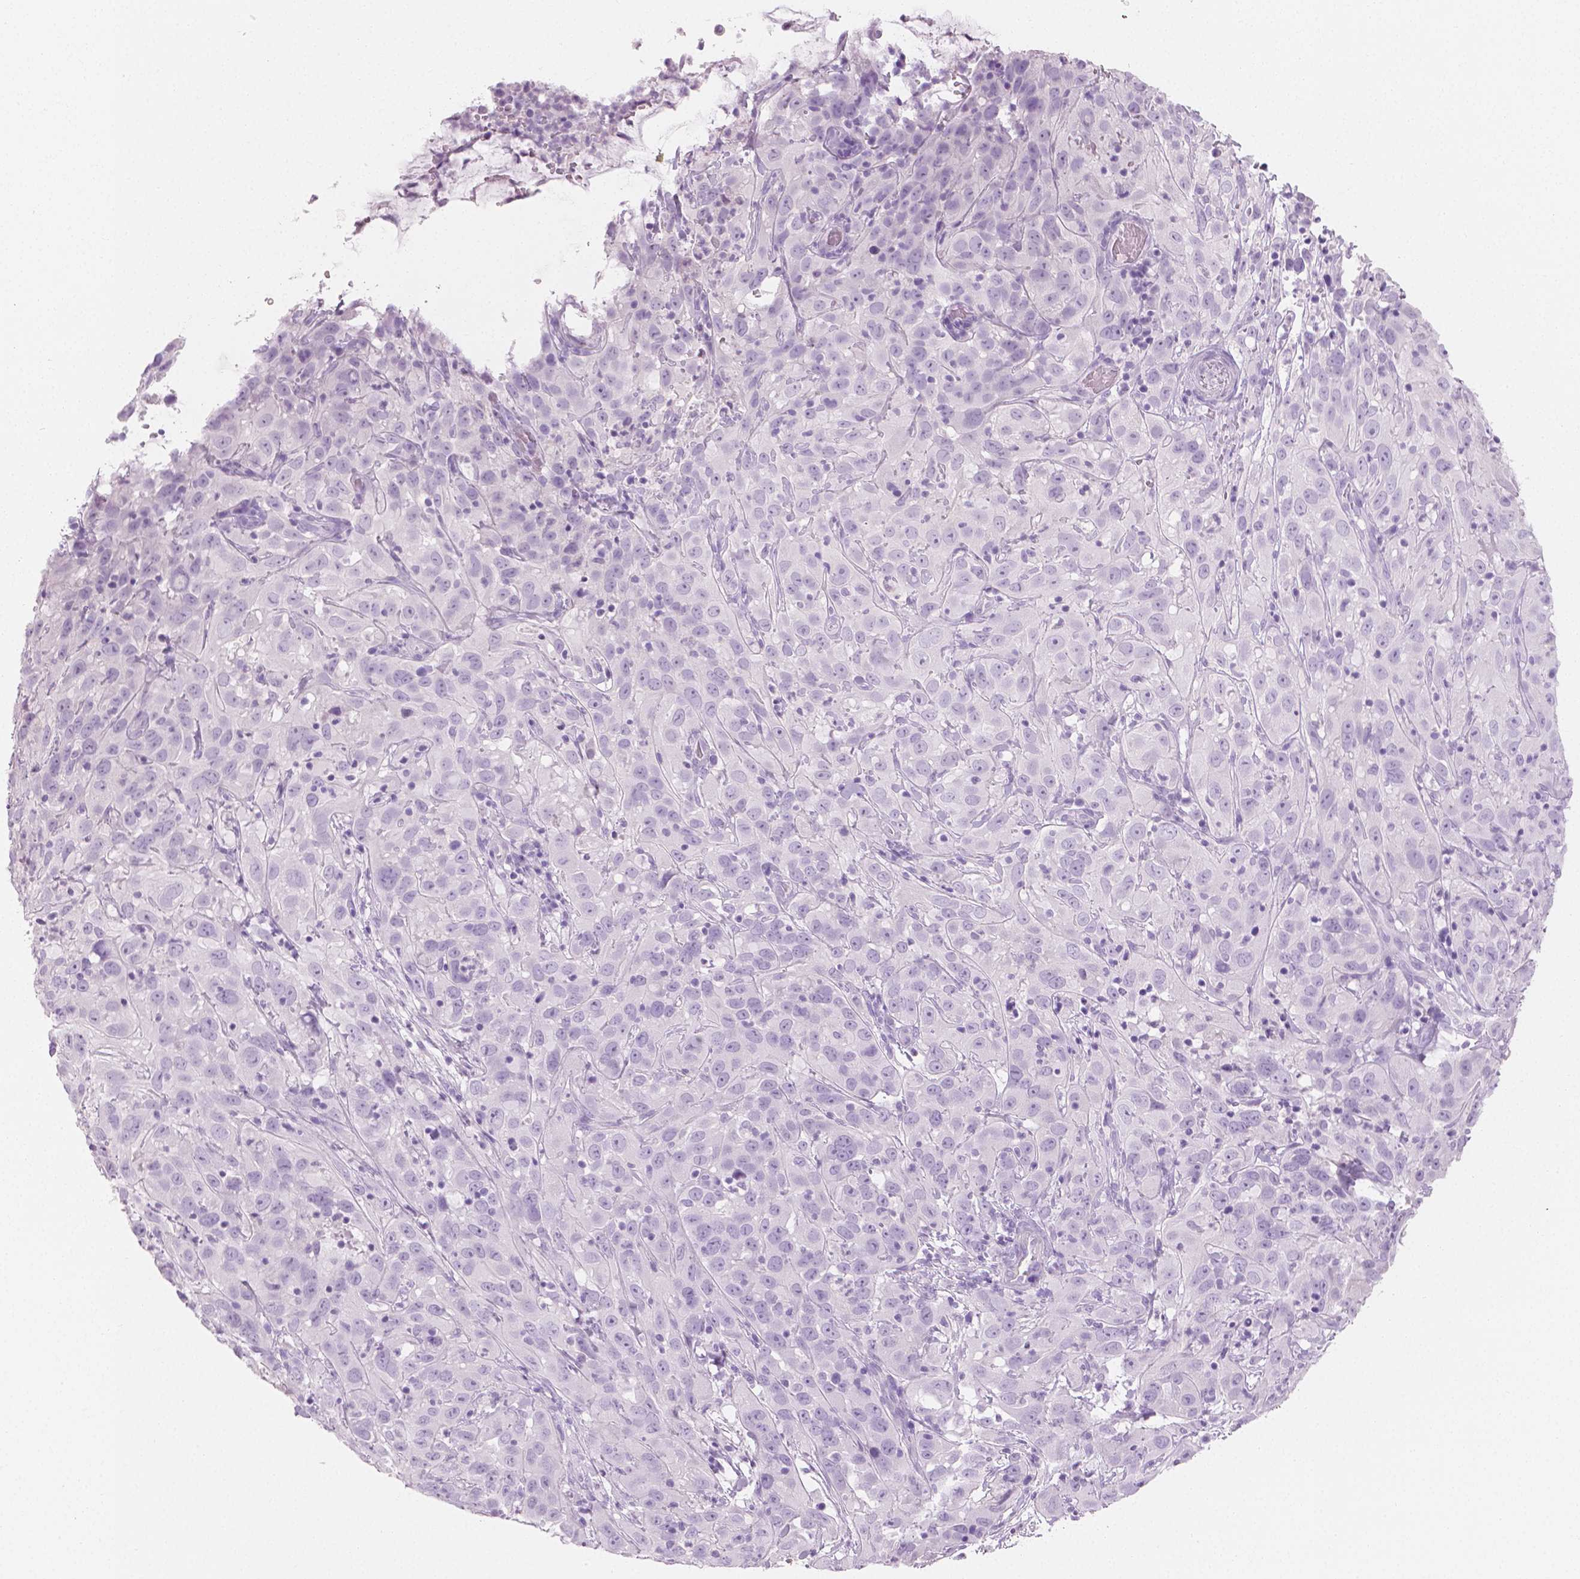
{"staining": {"intensity": "negative", "quantity": "none", "location": "none"}, "tissue": "cervical cancer", "cell_type": "Tumor cells", "image_type": "cancer", "snomed": [{"axis": "morphology", "description": "Squamous cell carcinoma, NOS"}, {"axis": "topography", "description": "Cervix"}], "caption": "The image displays no staining of tumor cells in cervical cancer.", "gene": "PLIN4", "patient": {"sex": "female", "age": 32}}